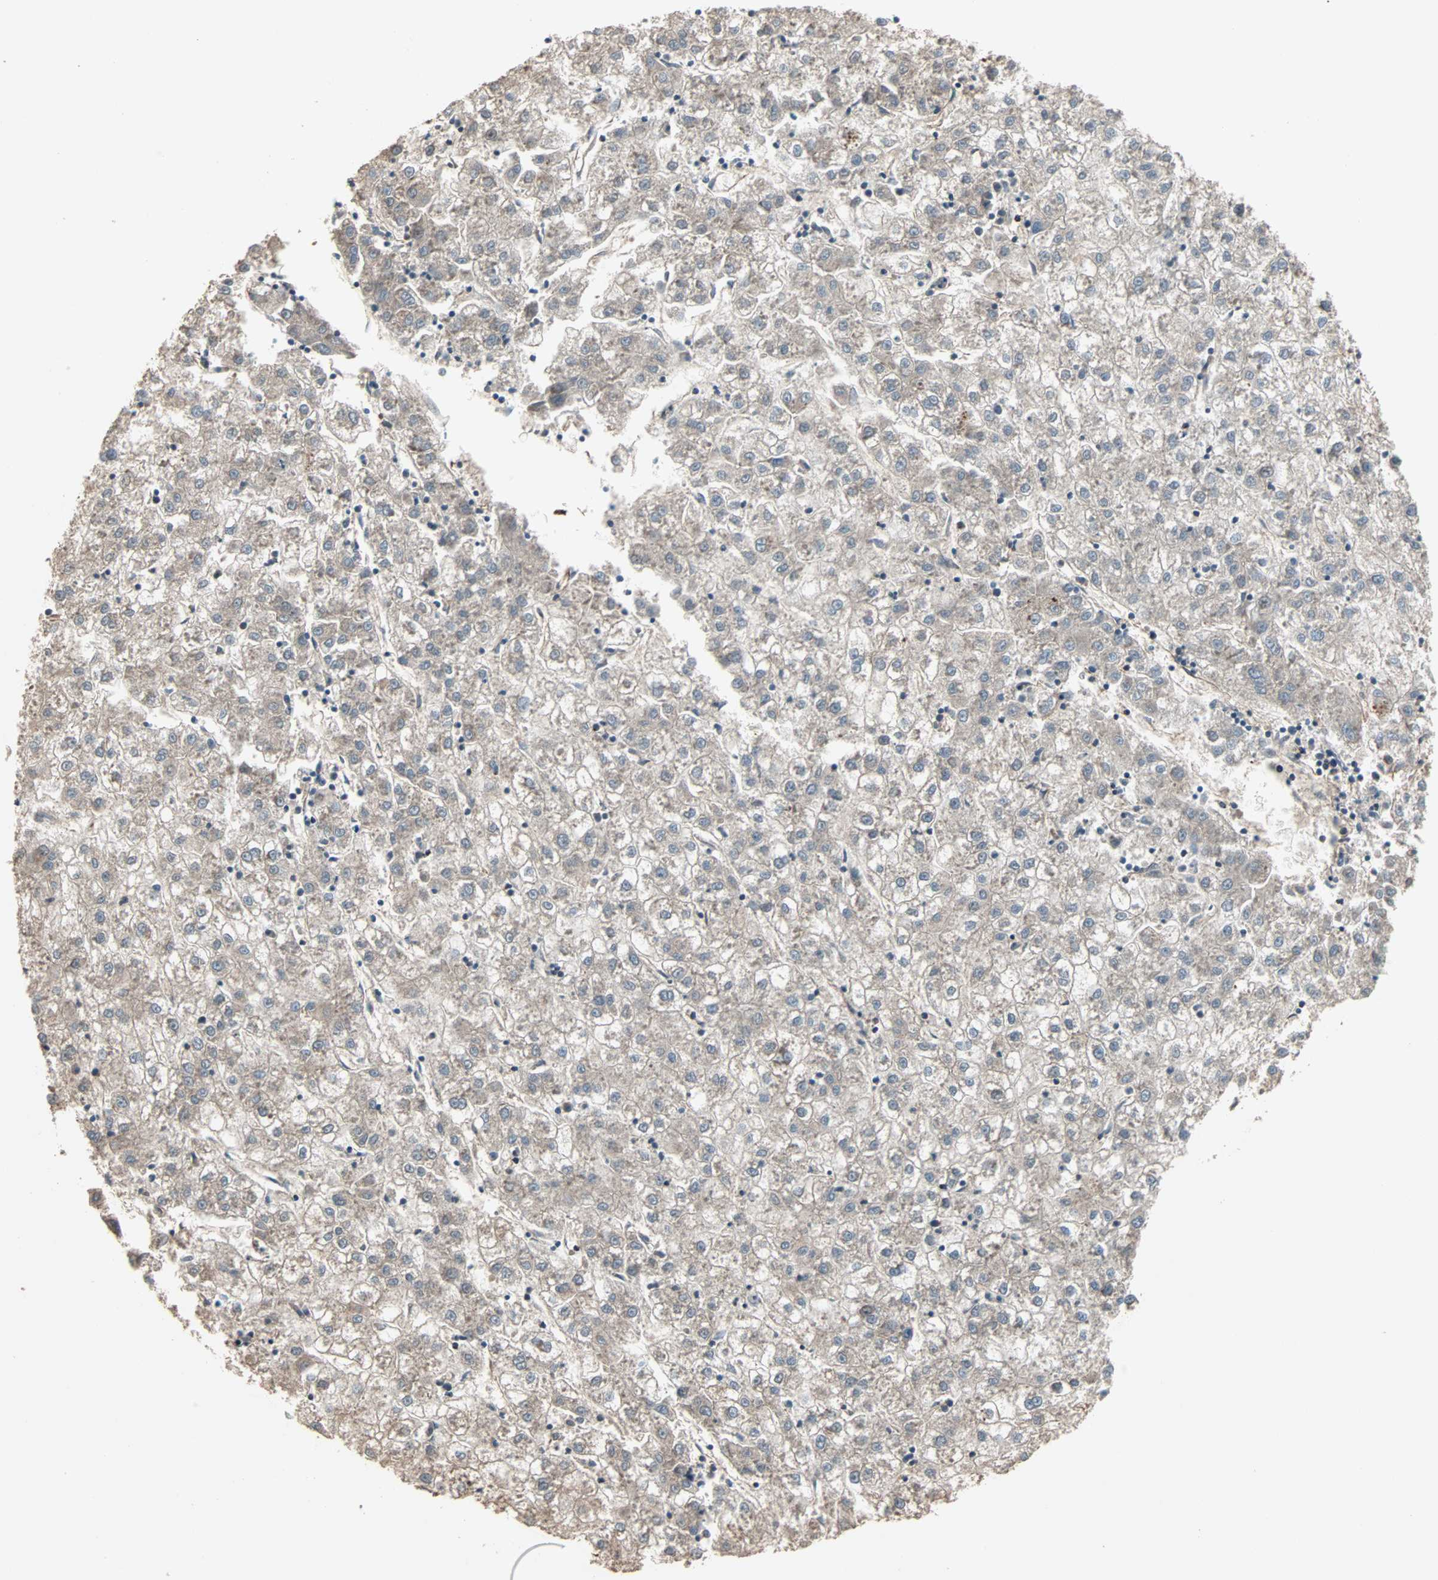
{"staining": {"intensity": "weak", "quantity": "25%-75%", "location": "cytoplasmic/membranous"}, "tissue": "liver cancer", "cell_type": "Tumor cells", "image_type": "cancer", "snomed": [{"axis": "morphology", "description": "Carcinoma, Hepatocellular, NOS"}, {"axis": "topography", "description": "Liver"}], "caption": "The image exhibits a brown stain indicating the presence of a protein in the cytoplasmic/membranous of tumor cells in liver hepatocellular carcinoma. Using DAB (brown) and hematoxylin (blue) stains, captured at high magnification using brightfield microscopy.", "gene": "CALCRL", "patient": {"sex": "male", "age": 72}}